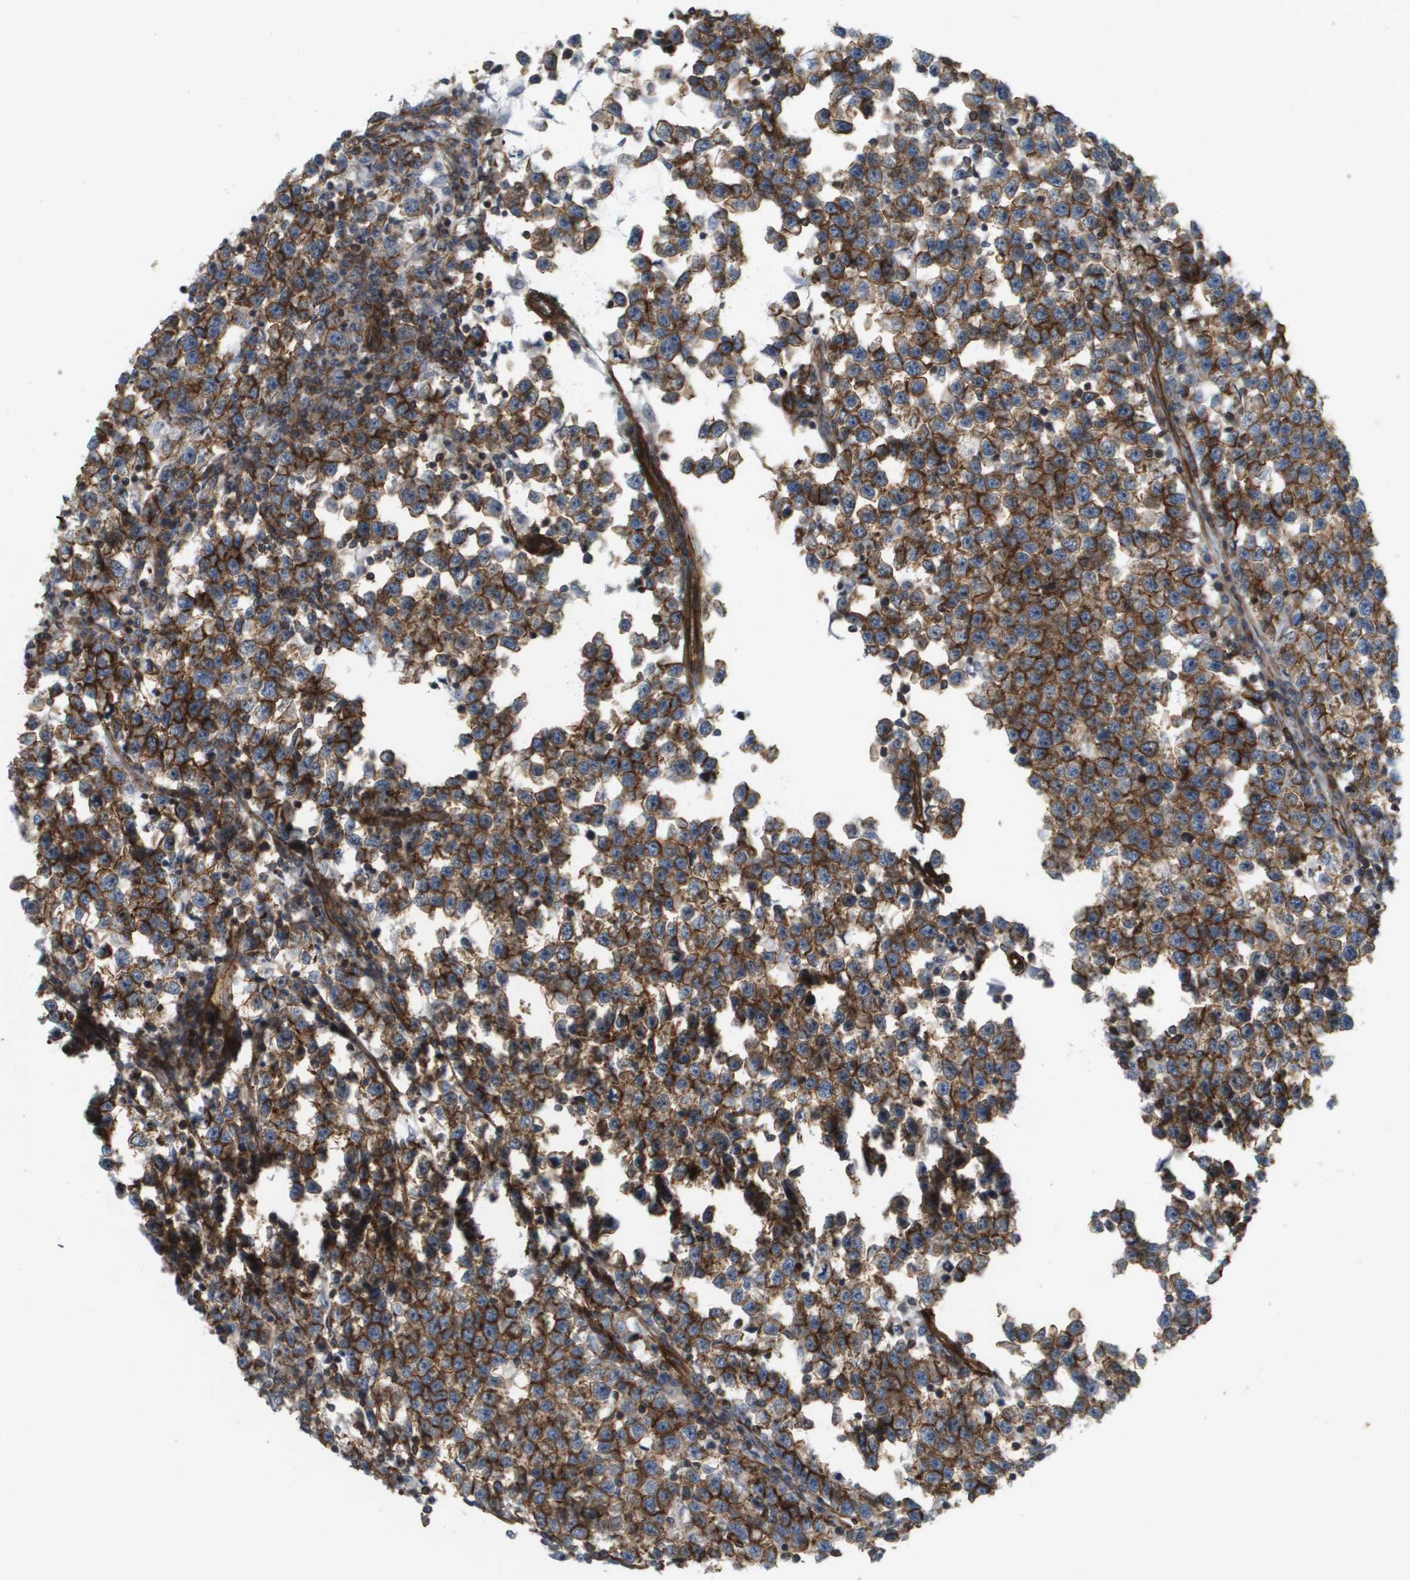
{"staining": {"intensity": "strong", "quantity": ">75%", "location": "cytoplasmic/membranous"}, "tissue": "testis cancer", "cell_type": "Tumor cells", "image_type": "cancer", "snomed": [{"axis": "morphology", "description": "Normal tissue, NOS"}, {"axis": "morphology", "description": "Seminoma, NOS"}, {"axis": "topography", "description": "Testis"}], "caption": "Testis seminoma stained for a protein demonstrates strong cytoplasmic/membranous positivity in tumor cells.", "gene": "SGMS2", "patient": {"sex": "male", "age": 43}}